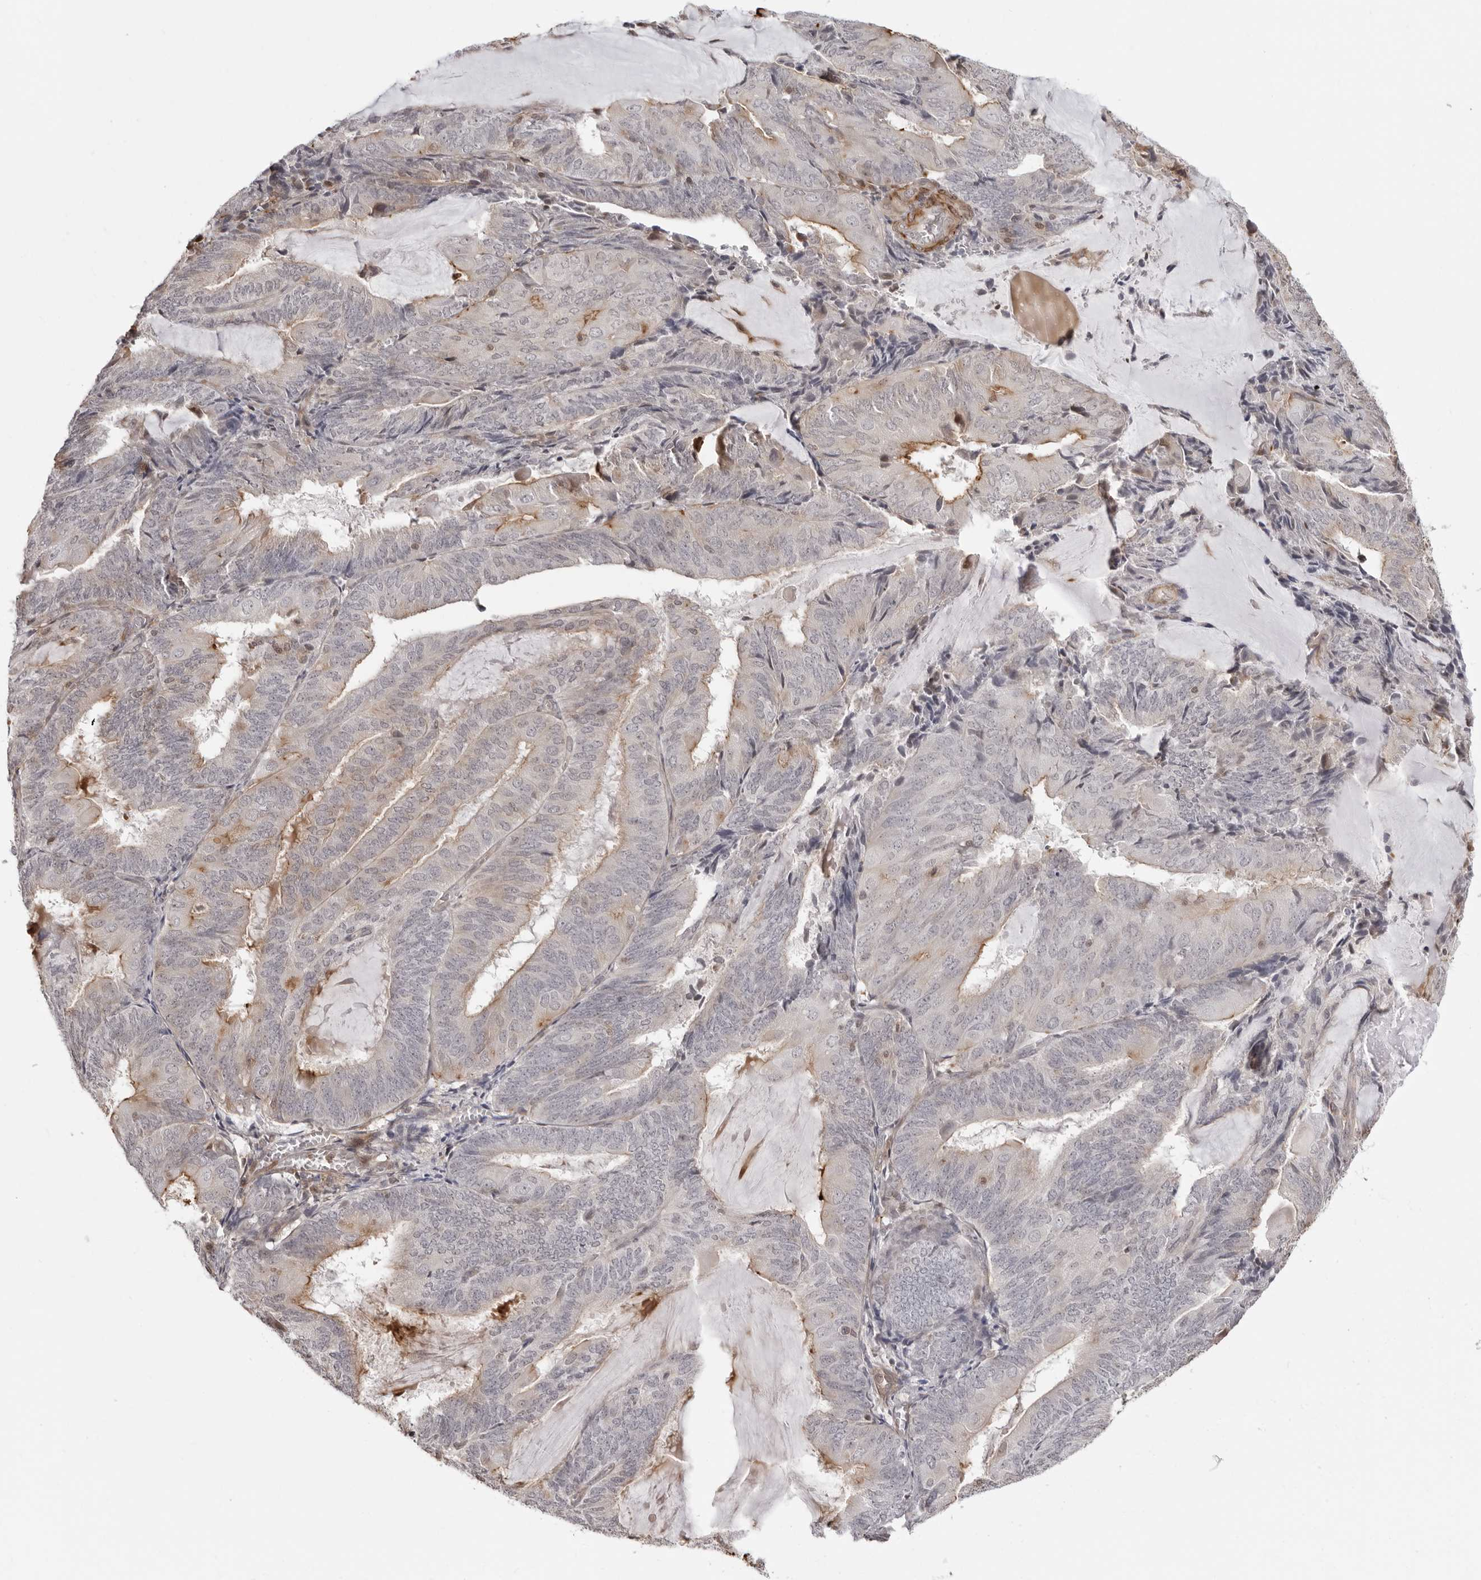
{"staining": {"intensity": "moderate", "quantity": "<25%", "location": "cytoplasmic/membranous"}, "tissue": "endometrial cancer", "cell_type": "Tumor cells", "image_type": "cancer", "snomed": [{"axis": "morphology", "description": "Adenocarcinoma, NOS"}, {"axis": "topography", "description": "Endometrium"}], "caption": "Immunohistochemical staining of endometrial cancer displays low levels of moderate cytoplasmic/membranous protein positivity in about <25% of tumor cells.", "gene": "UNK", "patient": {"sex": "female", "age": 81}}